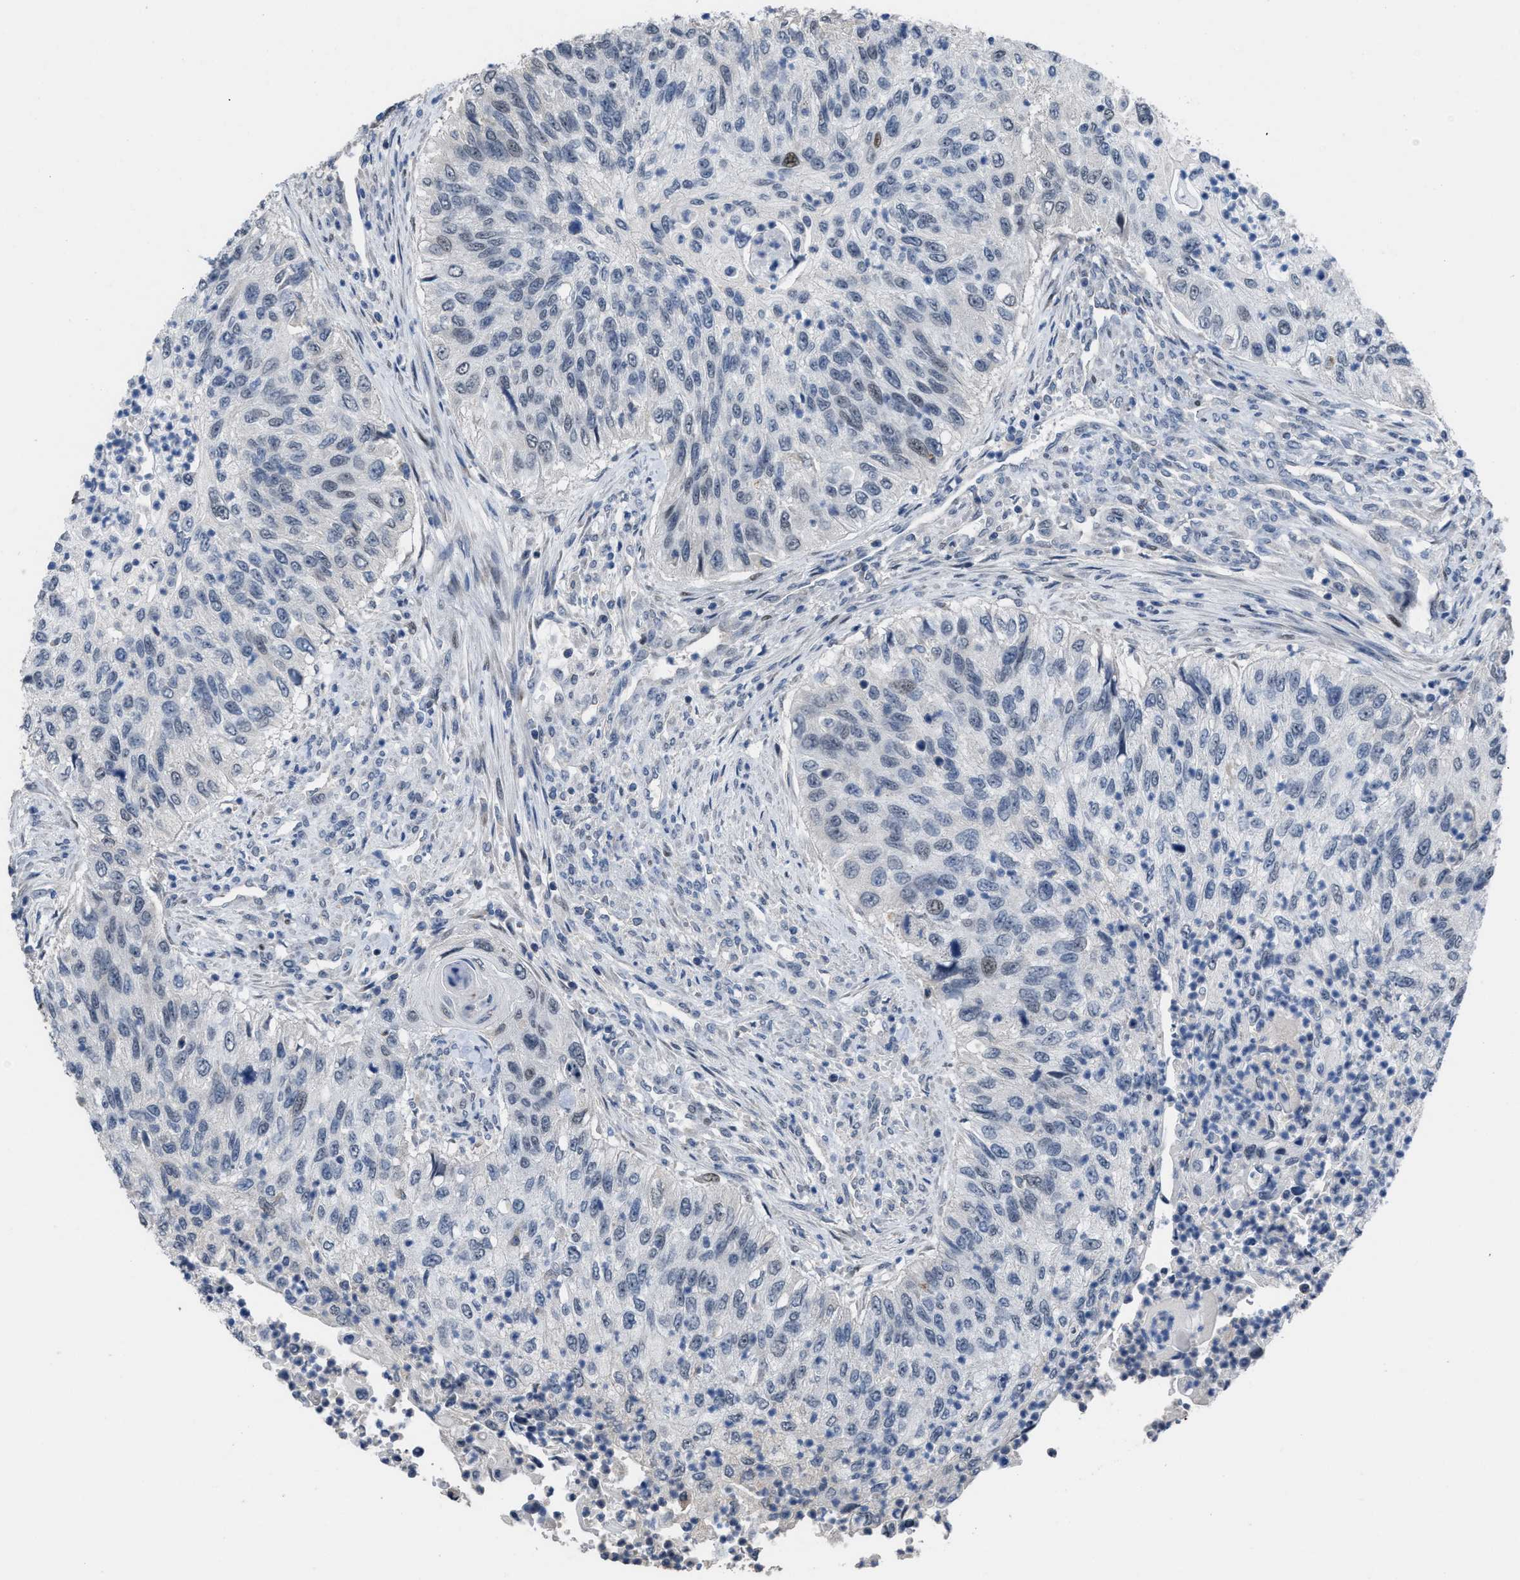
{"staining": {"intensity": "negative", "quantity": "none", "location": "none"}, "tissue": "urothelial cancer", "cell_type": "Tumor cells", "image_type": "cancer", "snomed": [{"axis": "morphology", "description": "Urothelial carcinoma, High grade"}, {"axis": "topography", "description": "Urinary bladder"}], "caption": "This is an immunohistochemistry image of urothelial cancer. There is no expression in tumor cells.", "gene": "SETDB1", "patient": {"sex": "female", "age": 60}}